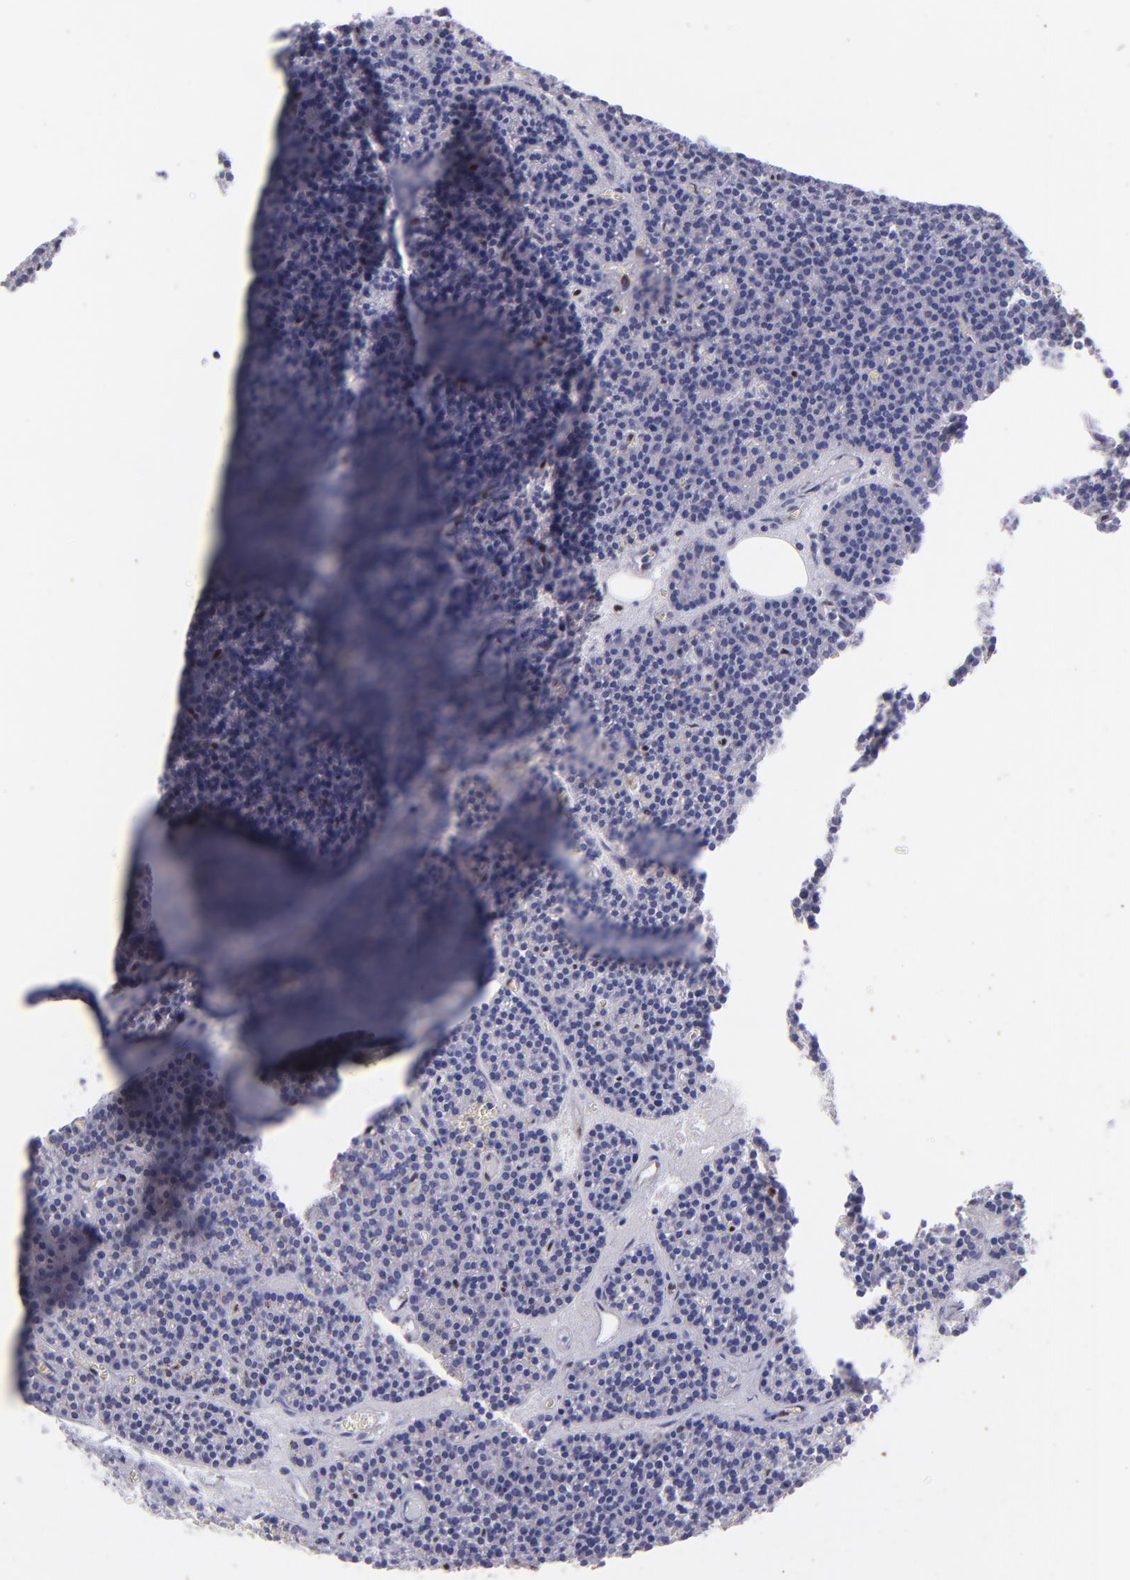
{"staining": {"intensity": "negative", "quantity": "none", "location": "none"}, "tissue": "parathyroid gland", "cell_type": "Glandular cells", "image_type": "normal", "snomed": [{"axis": "morphology", "description": "Normal tissue, NOS"}, {"axis": "topography", "description": "Parathyroid gland"}], "caption": "This is an immunohistochemistry histopathology image of benign human parathyroid gland. There is no positivity in glandular cells.", "gene": "ETS1", "patient": {"sex": "male", "age": 57}}